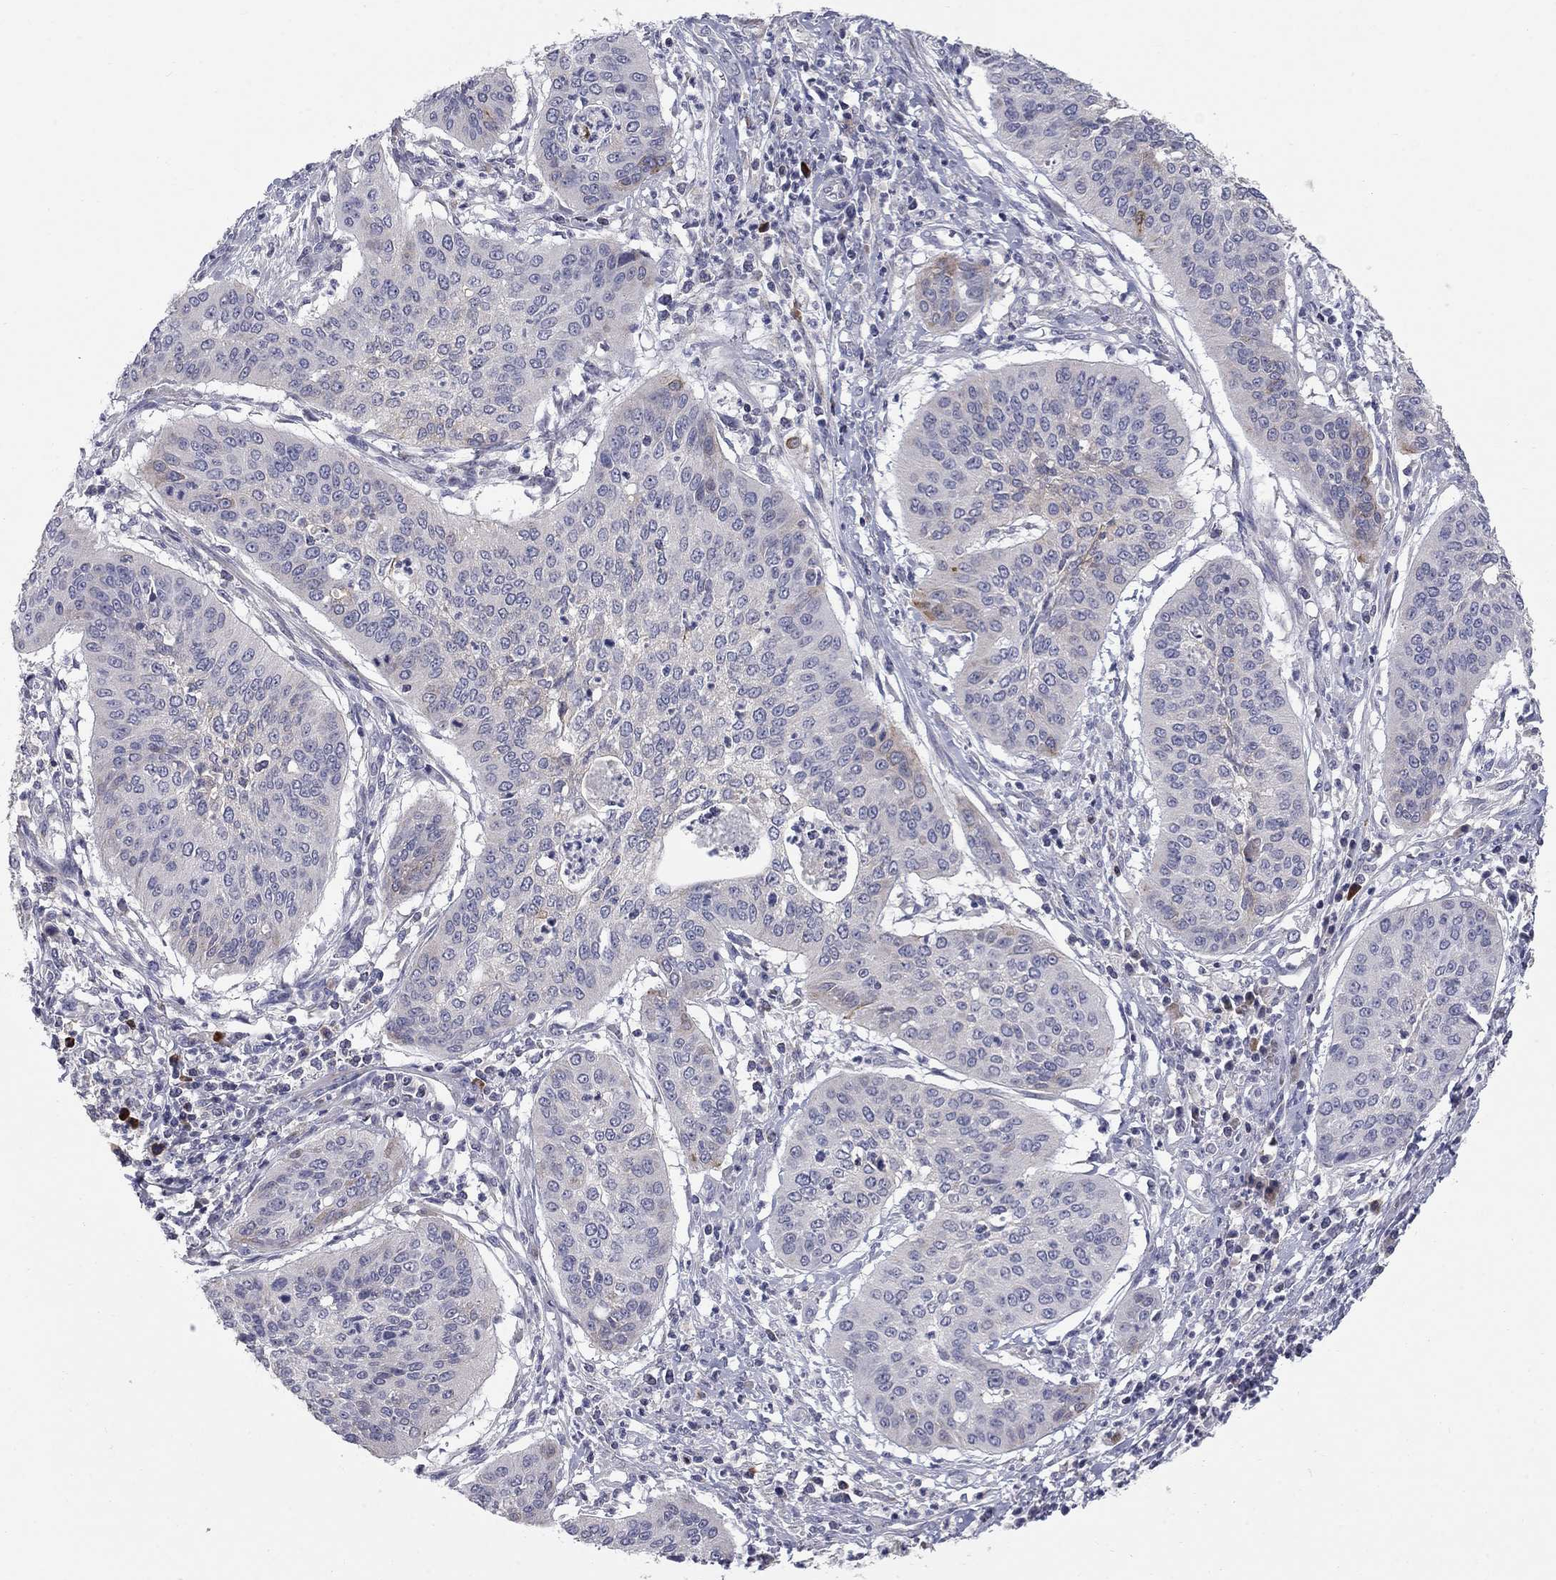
{"staining": {"intensity": "negative", "quantity": "none", "location": "none"}, "tissue": "cervical cancer", "cell_type": "Tumor cells", "image_type": "cancer", "snomed": [{"axis": "morphology", "description": "Normal tissue, NOS"}, {"axis": "morphology", "description": "Squamous cell carcinoma, NOS"}, {"axis": "topography", "description": "Cervix"}], "caption": "Immunohistochemical staining of cervical squamous cell carcinoma reveals no significant expression in tumor cells.", "gene": "NTRK2", "patient": {"sex": "female", "age": 39}}